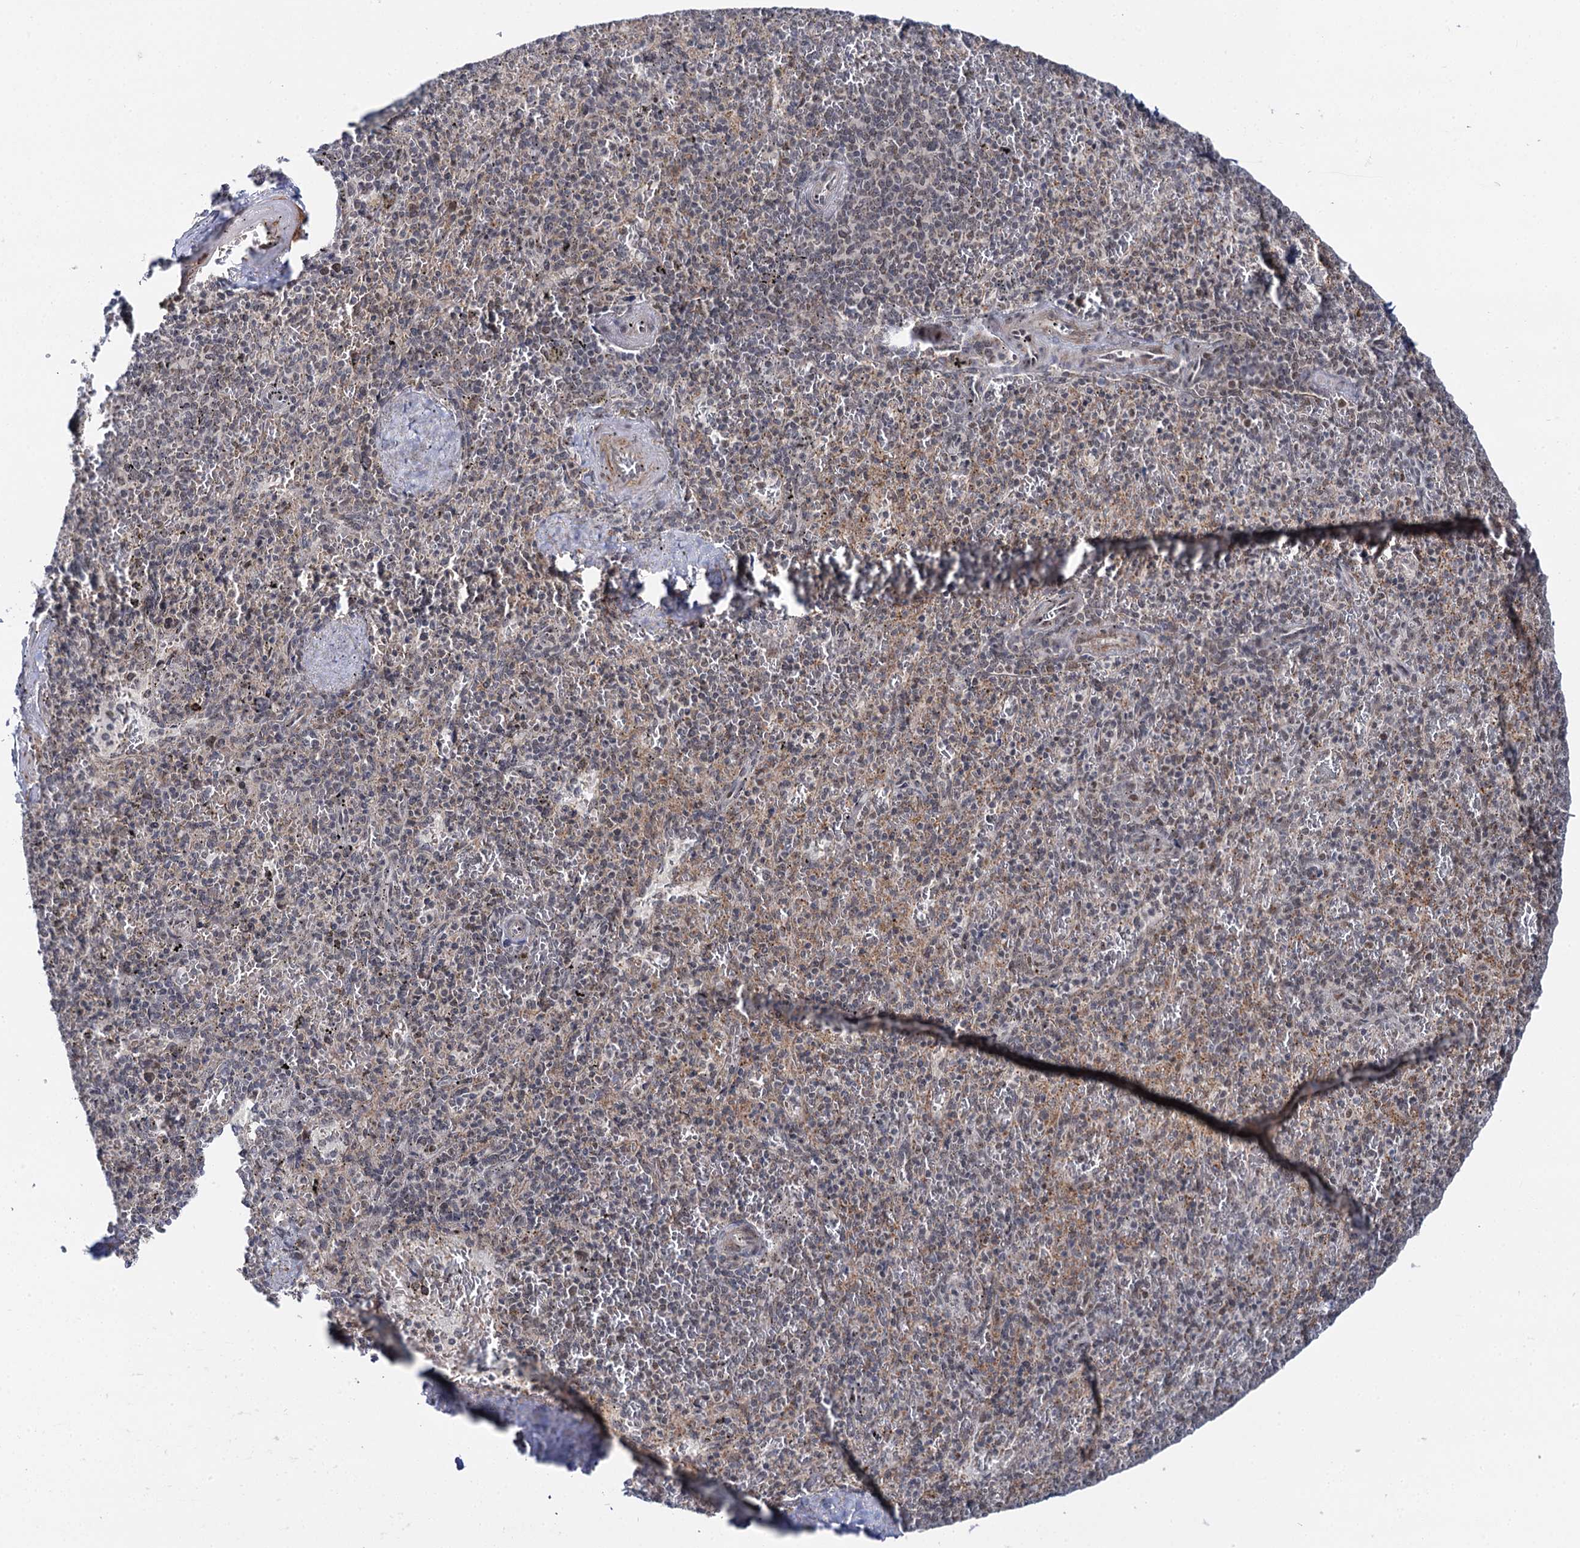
{"staining": {"intensity": "moderate", "quantity": "<25%", "location": "nuclear"}, "tissue": "spleen", "cell_type": "Cells in red pulp", "image_type": "normal", "snomed": [{"axis": "morphology", "description": "Normal tissue, NOS"}, {"axis": "topography", "description": "Spleen"}], "caption": "A micrograph showing moderate nuclear positivity in about <25% of cells in red pulp in unremarkable spleen, as visualized by brown immunohistochemical staining.", "gene": "BUD13", "patient": {"sex": "male", "age": 82}}